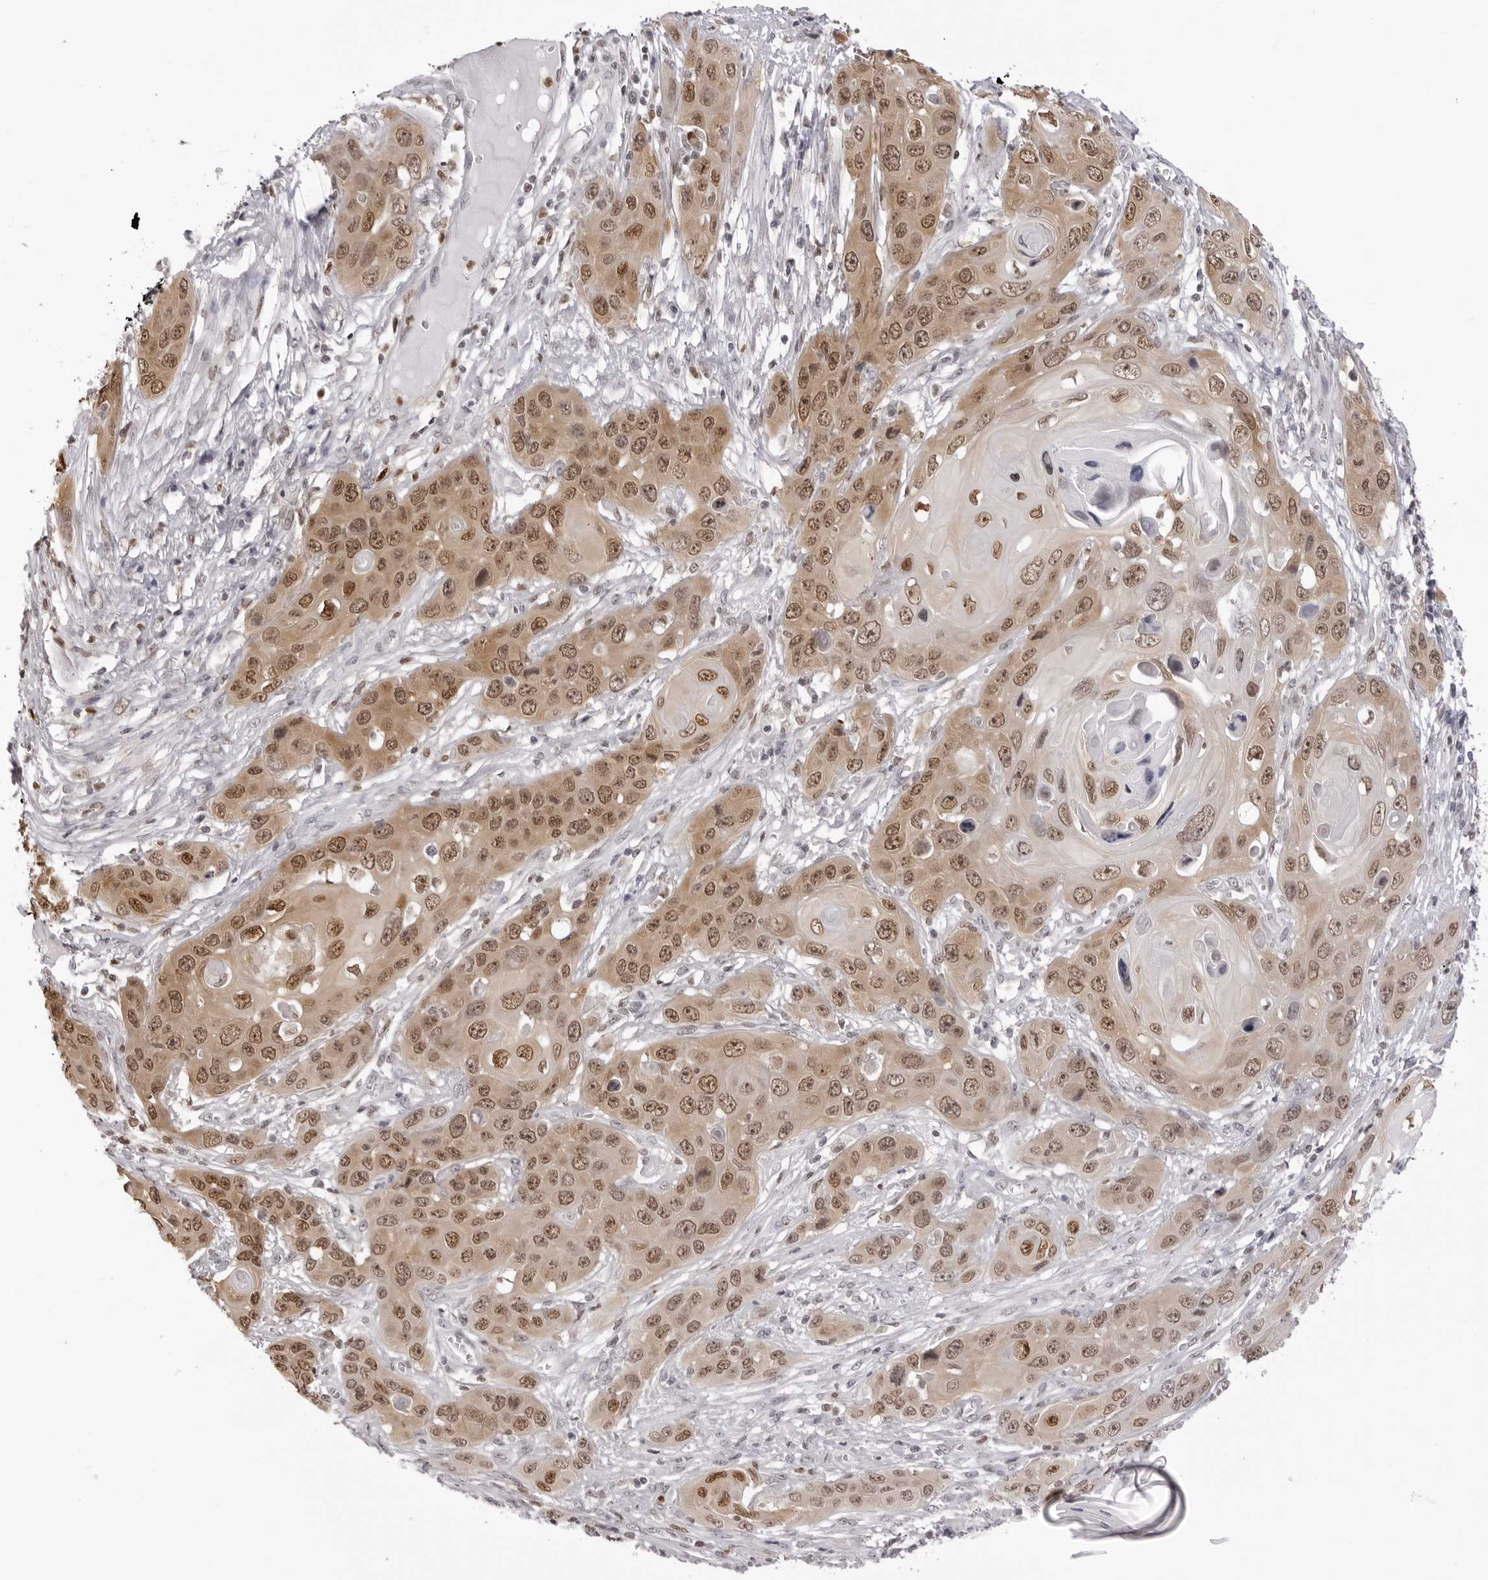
{"staining": {"intensity": "moderate", "quantity": ">75%", "location": "cytoplasmic/membranous,nuclear"}, "tissue": "skin cancer", "cell_type": "Tumor cells", "image_type": "cancer", "snomed": [{"axis": "morphology", "description": "Squamous cell carcinoma, NOS"}, {"axis": "topography", "description": "Skin"}], "caption": "Immunohistochemistry (DAB (3,3'-diaminobenzidine)) staining of skin cancer demonstrates moderate cytoplasmic/membranous and nuclear protein expression in about >75% of tumor cells.", "gene": "HSPA4", "patient": {"sex": "male", "age": 55}}